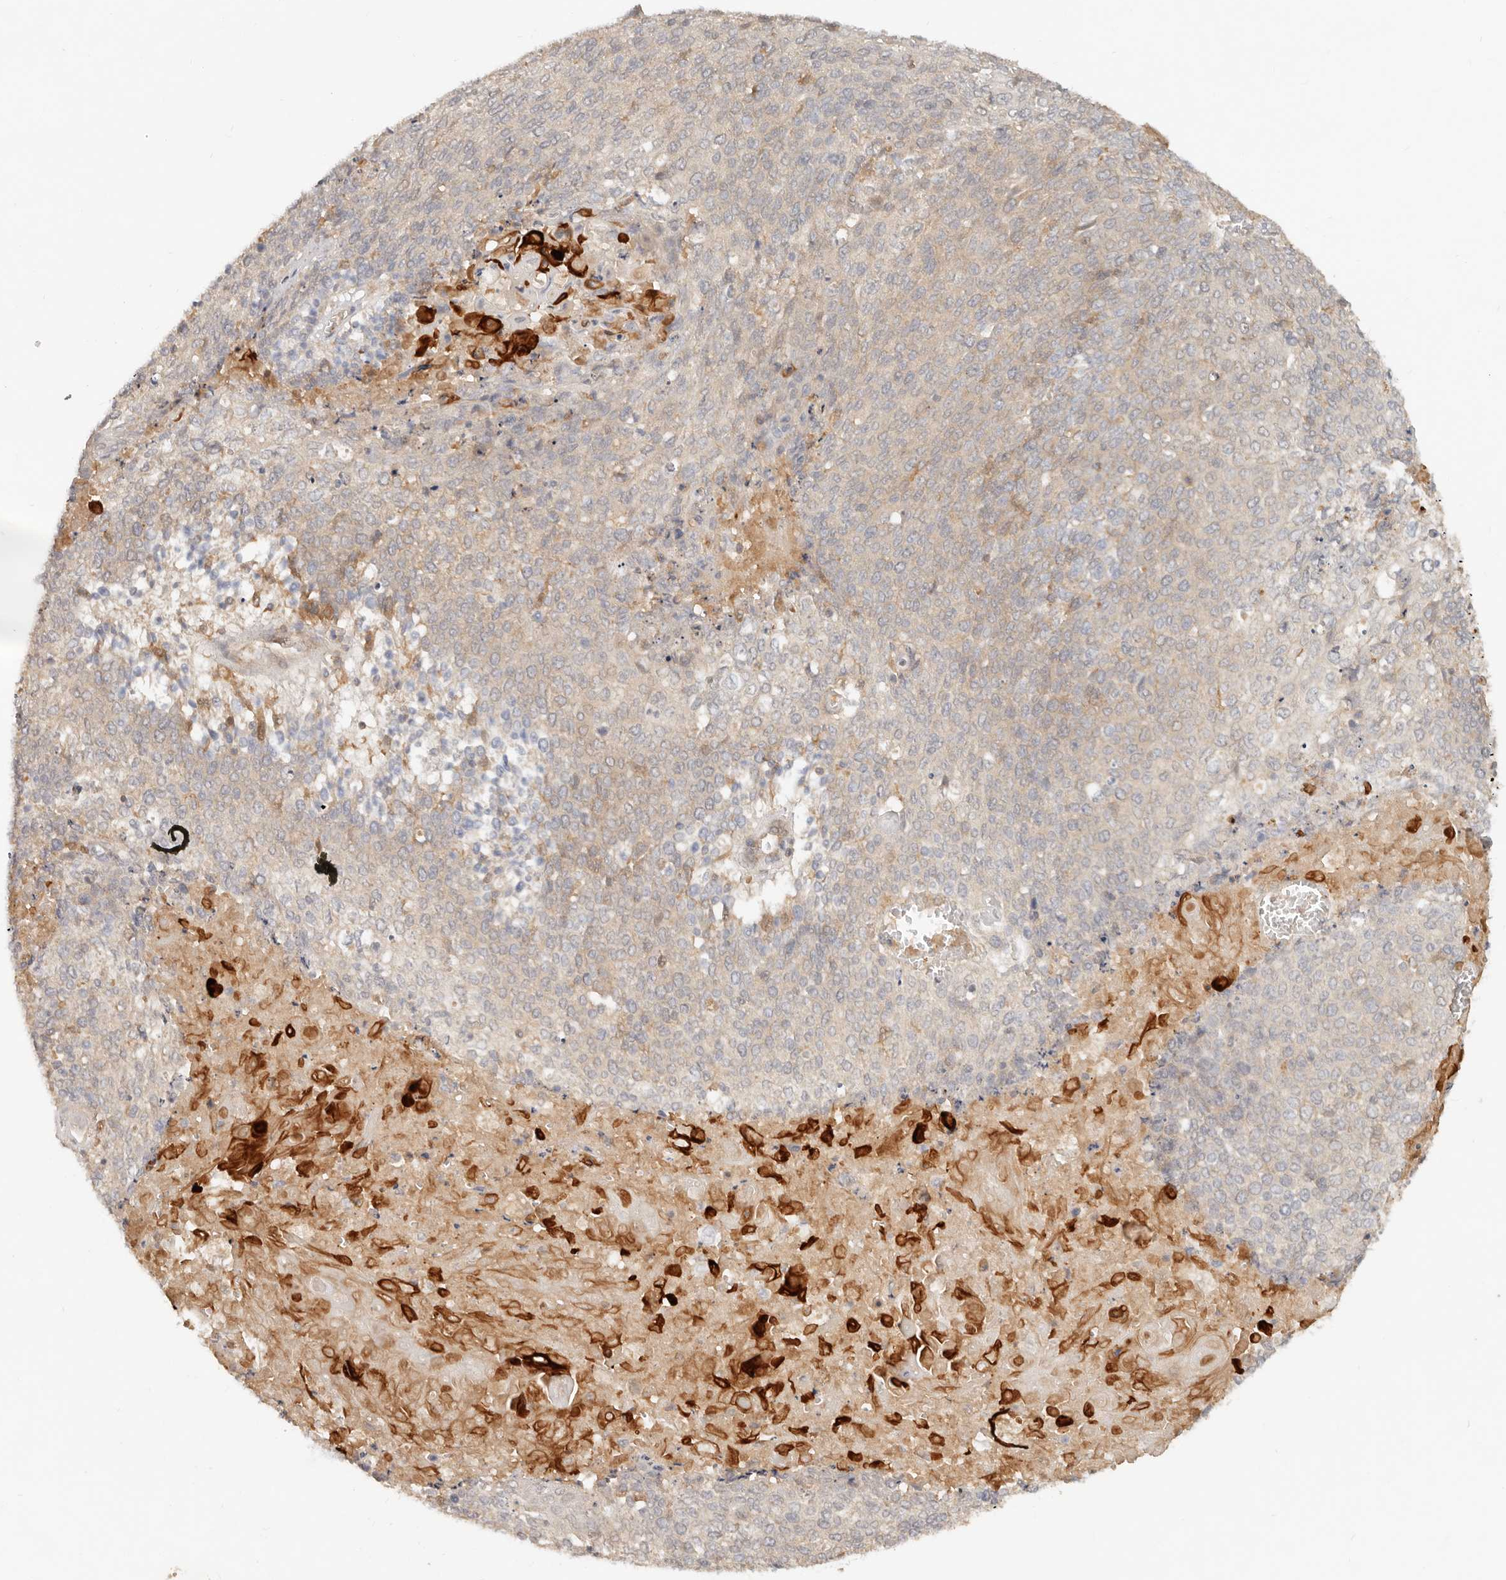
{"staining": {"intensity": "weak", "quantity": "<25%", "location": "cytoplasmic/membranous"}, "tissue": "cervical cancer", "cell_type": "Tumor cells", "image_type": "cancer", "snomed": [{"axis": "morphology", "description": "Squamous cell carcinoma, NOS"}, {"axis": "topography", "description": "Cervix"}], "caption": "There is no significant expression in tumor cells of cervical cancer.", "gene": "NECAP2", "patient": {"sex": "female", "age": 39}}